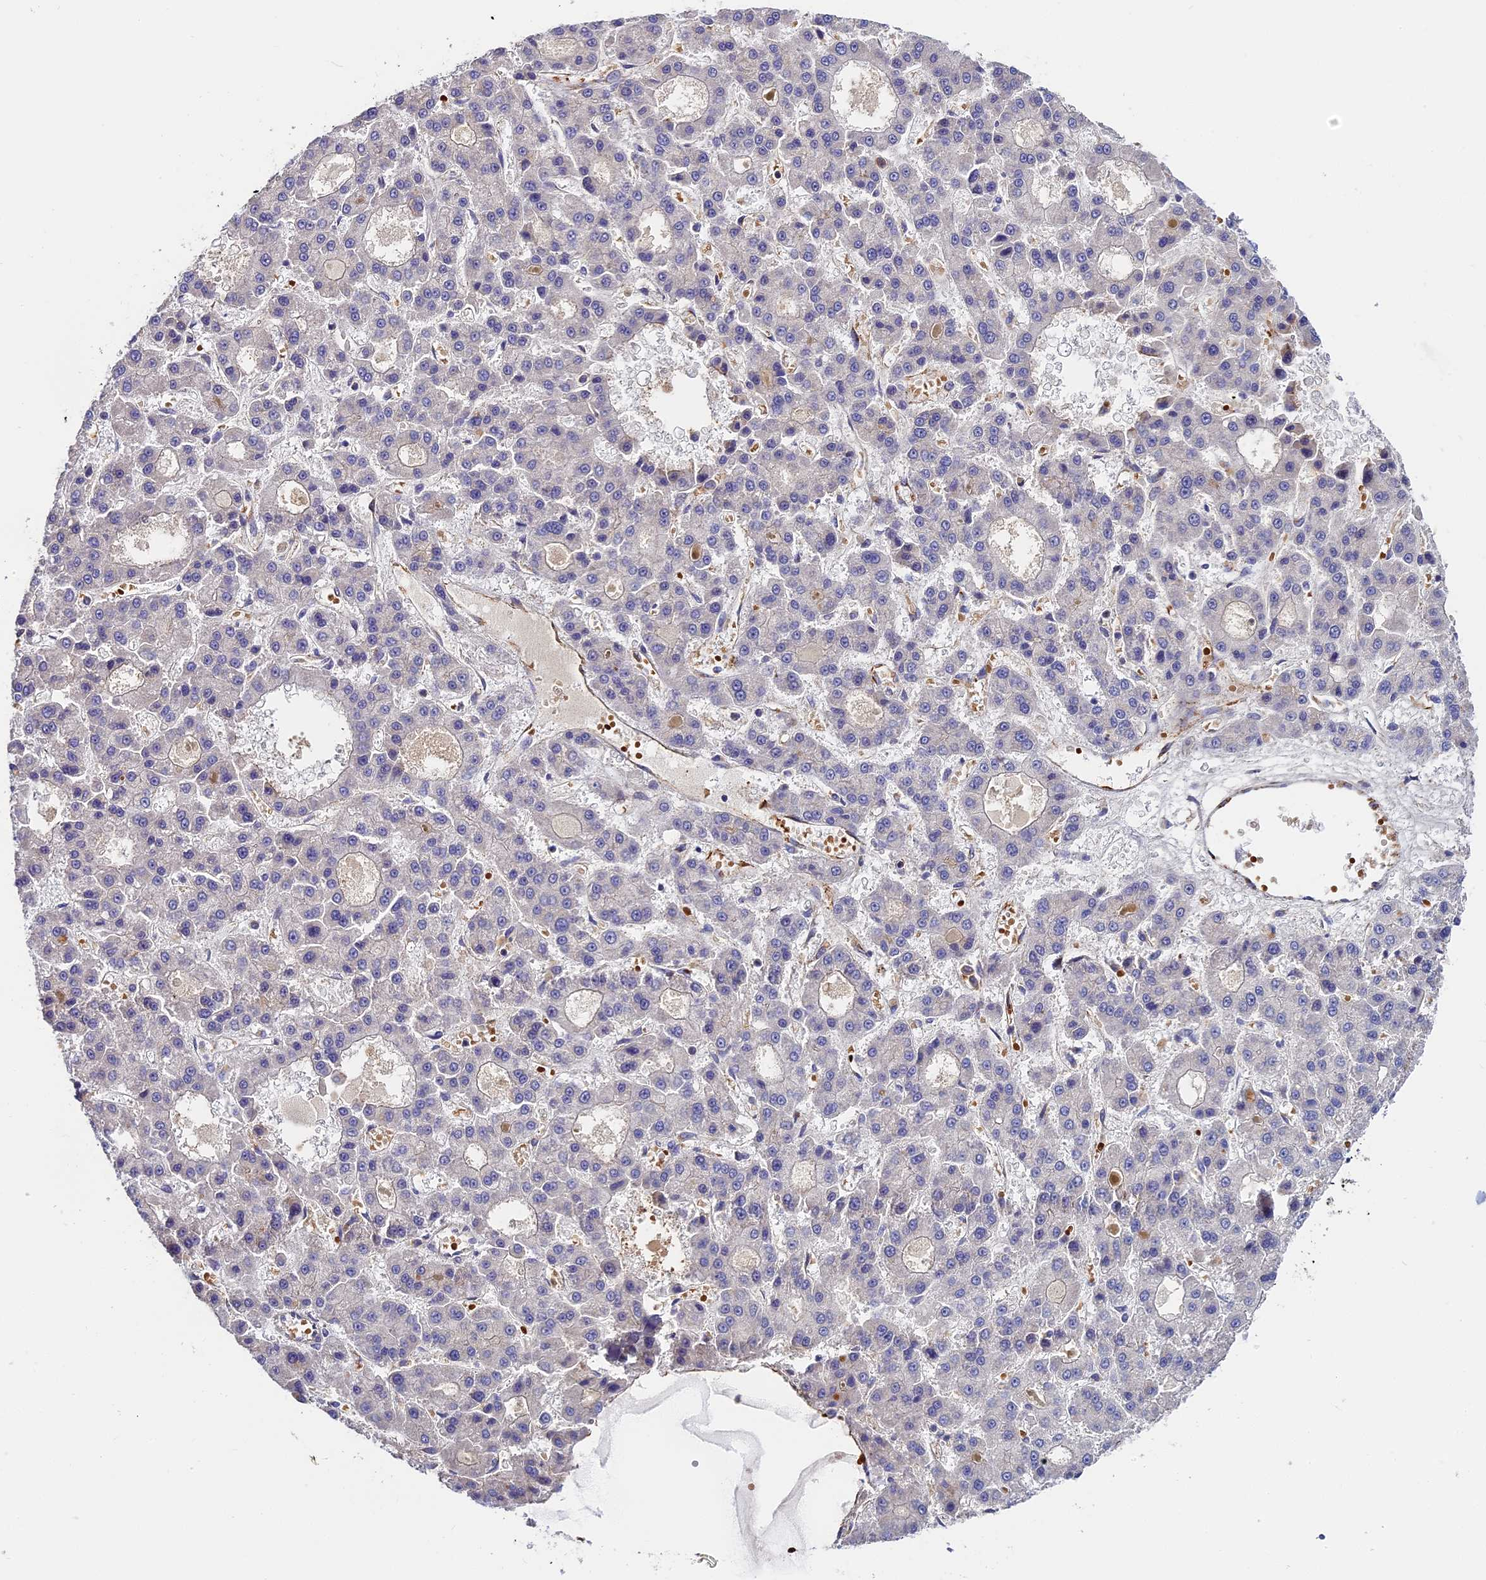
{"staining": {"intensity": "negative", "quantity": "none", "location": "none"}, "tissue": "liver cancer", "cell_type": "Tumor cells", "image_type": "cancer", "snomed": [{"axis": "morphology", "description": "Carcinoma, Hepatocellular, NOS"}, {"axis": "topography", "description": "Liver"}], "caption": "Liver cancer (hepatocellular carcinoma) stained for a protein using IHC demonstrates no expression tumor cells.", "gene": "MISP3", "patient": {"sex": "male", "age": 70}}